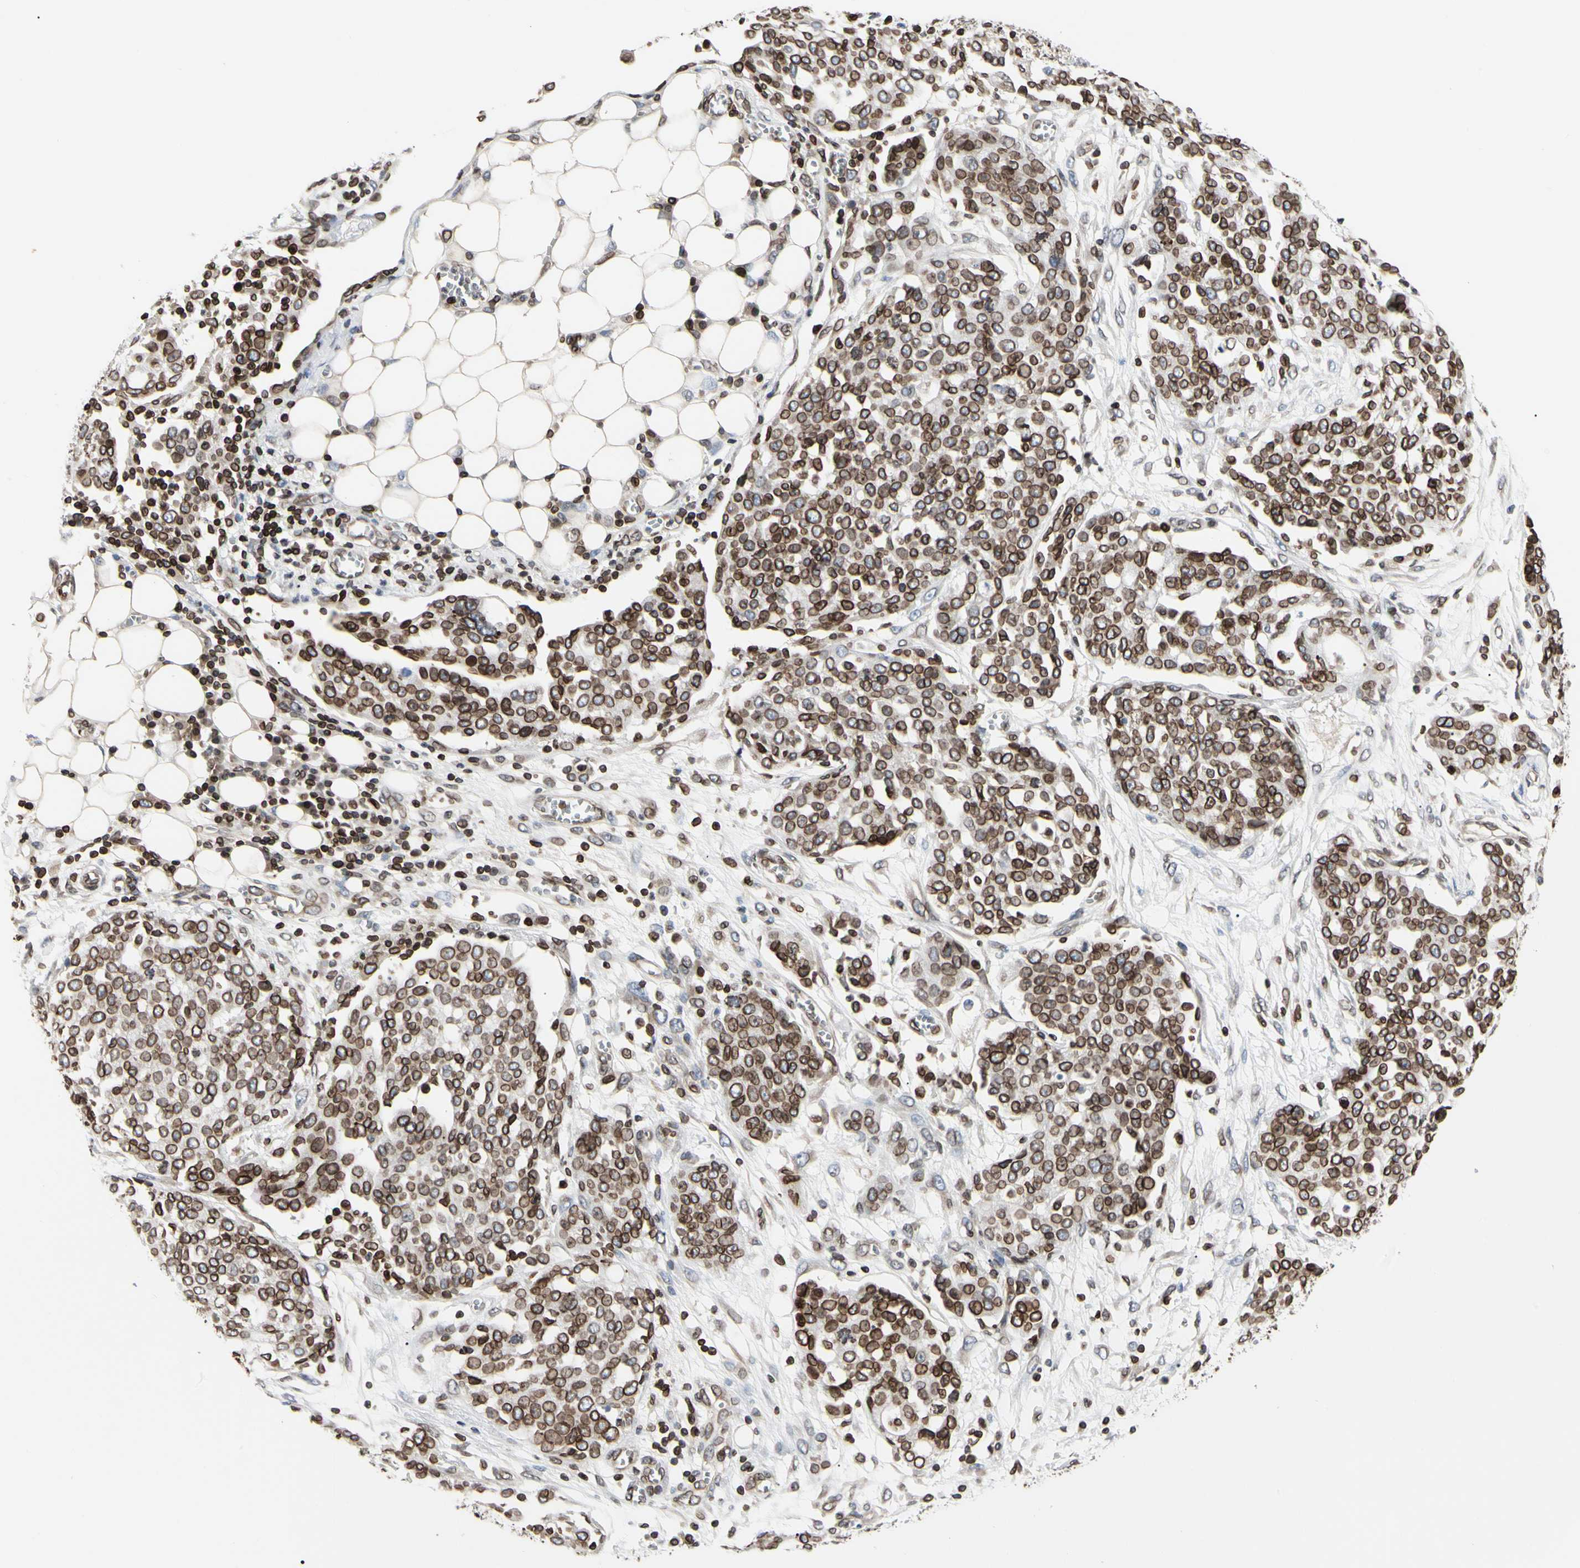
{"staining": {"intensity": "strong", "quantity": ">75%", "location": "cytoplasmic/membranous,nuclear"}, "tissue": "ovarian cancer", "cell_type": "Tumor cells", "image_type": "cancer", "snomed": [{"axis": "morphology", "description": "Cystadenocarcinoma, serous, NOS"}, {"axis": "topography", "description": "Soft tissue"}, {"axis": "topography", "description": "Ovary"}], "caption": "Ovarian cancer stained with a protein marker displays strong staining in tumor cells.", "gene": "TMPO", "patient": {"sex": "female", "age": 57}}